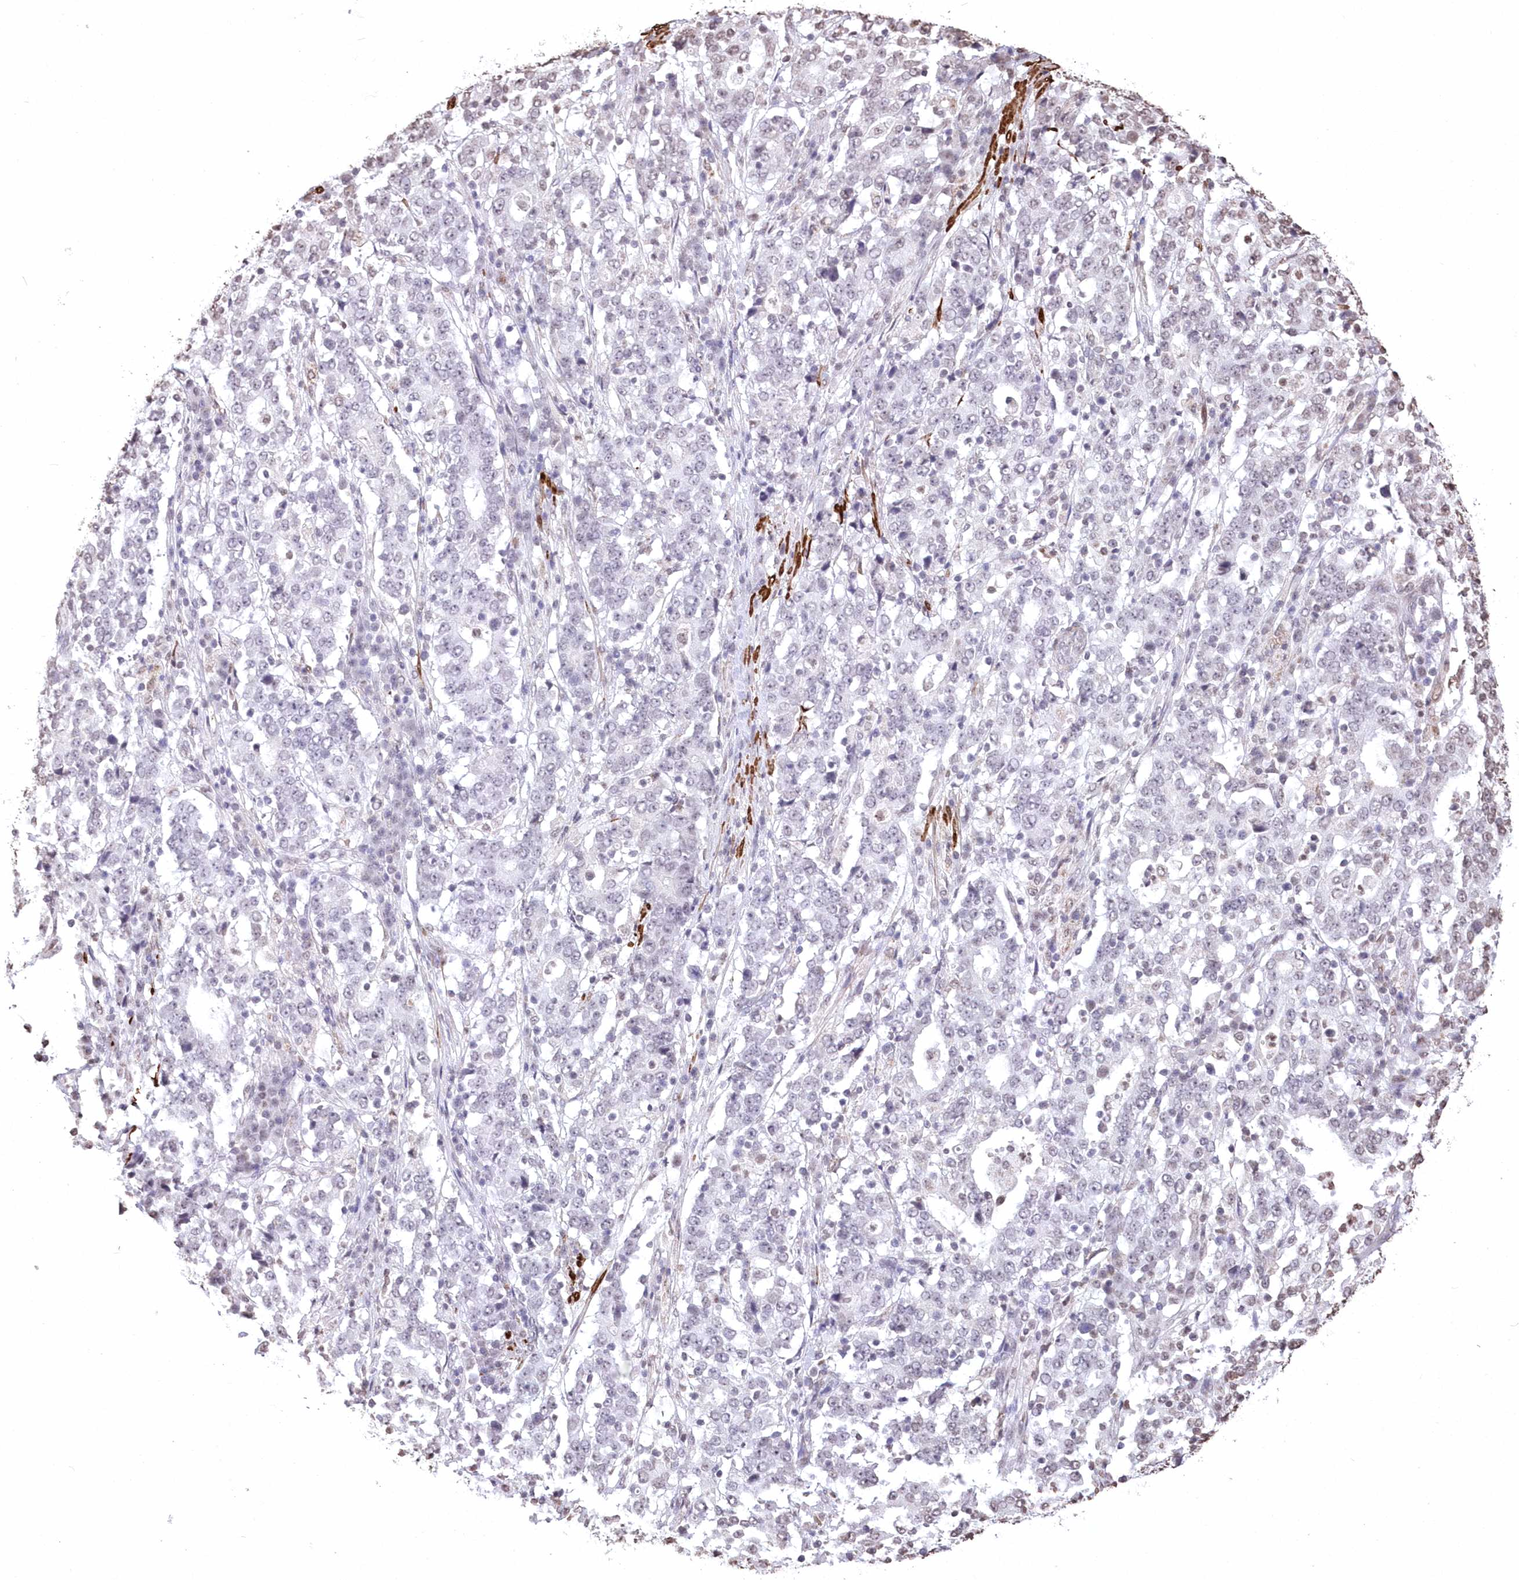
{"staining": {"intensity": "negative", "quantity": "none", "location": "none"}, "tissue": "stomach cancer", "cell_type": "Tumor cells", "image_type": "cancer", "snomed": [{"axis": "morphology", "description": "Adenocarcinoma, NOS"}, {"axis": "topography", "description": "Stomach"}], "caption": "A high-resolution photomicrograph shows immunohistochemistry staining of adenocarcinoma (stomach), which demonstrates no significant expression in tumor cells.", "gene": "RBM27", "patient": {"sex": "male", "age": 59}}